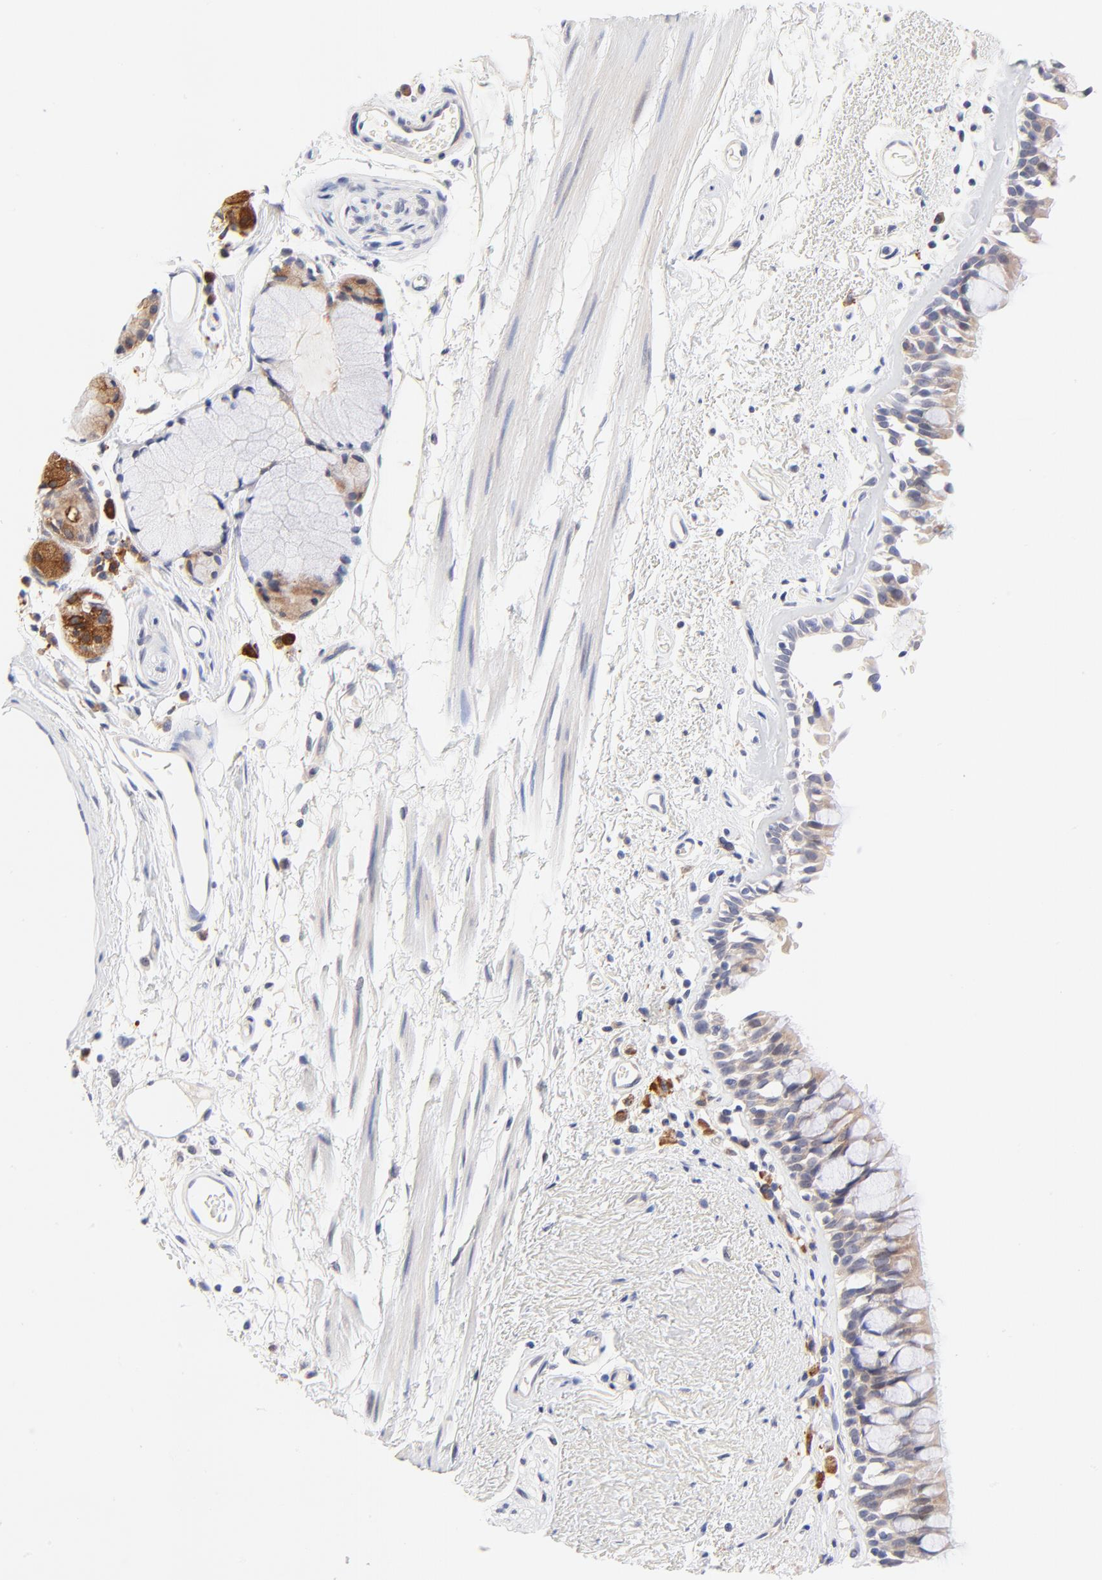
{"staining": {"intensity": "weak", "quantity": ">75%", "location": "cytoplasmic/membranous"}, "tissue": "bronchus", "cell_type": "Respiratory epithelial cells", "image_type": "normal", "snomed": [{"axis": "morphology", "description": "Normal tissue, NOS"}, {"axis": "morphology", "description": "Adenocarcinoma, NOS"}, {"axis": "topography", "description": "Bronchus"}, {"axis": "topography", "description": "Lung"}], "caption": "IHC (DAB (3,3'-diaminobenzidine)) staining of unremarkable bronchus exhibits weak cytoplasmic/membranous protein staining in about >75% of respiratory epithelial cells. (Brightfield microscopy of DAB IHC at high magnification).", "gene": "AFF2", "patient": {"sex": "male", "age": 71}}